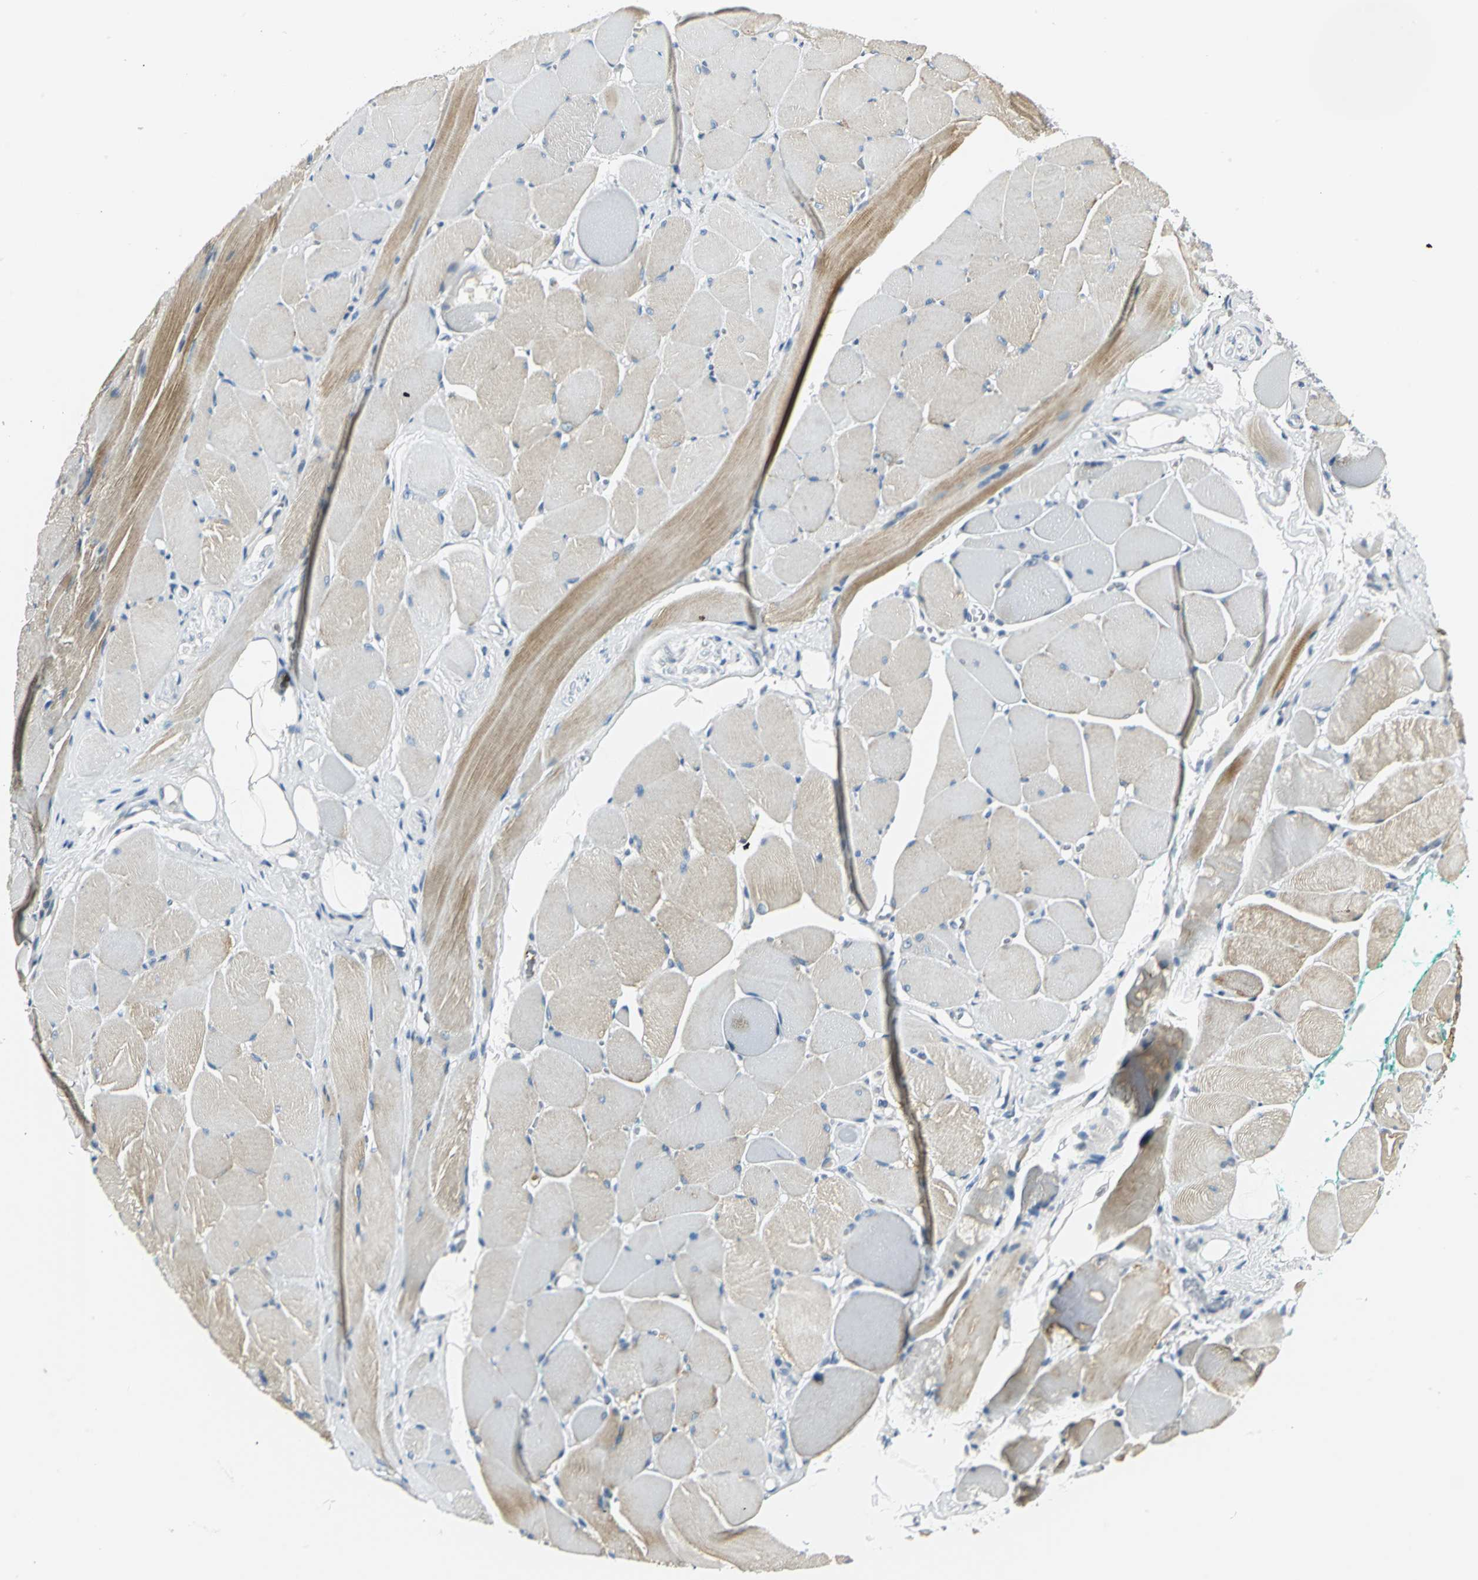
{"staining": {"intensity": "moderate", "quantity": "25%-75%", "location": "cytoplasmic/membranous"}, "tissue": "skeletal muscle", "cell_type": "Myocytes", "image_type": "normal", "snomed": [{"axis": "morphology", "description": "Normal tissue, NOS"}, {"axis": "topography", "description": "Skeletal muscle"}, {"axis": "topography", "description": "Peripheral nerve tissue"}], "caption": "A histopathology image showing moderate cytoplasmic/membranous positivity in about 25%-75% of myocytes in benign skeletal muscle, as visualized by brown immunohistochemical staining.", "gene": "USP40", "patient": {"sex": "female", "age": 84}}